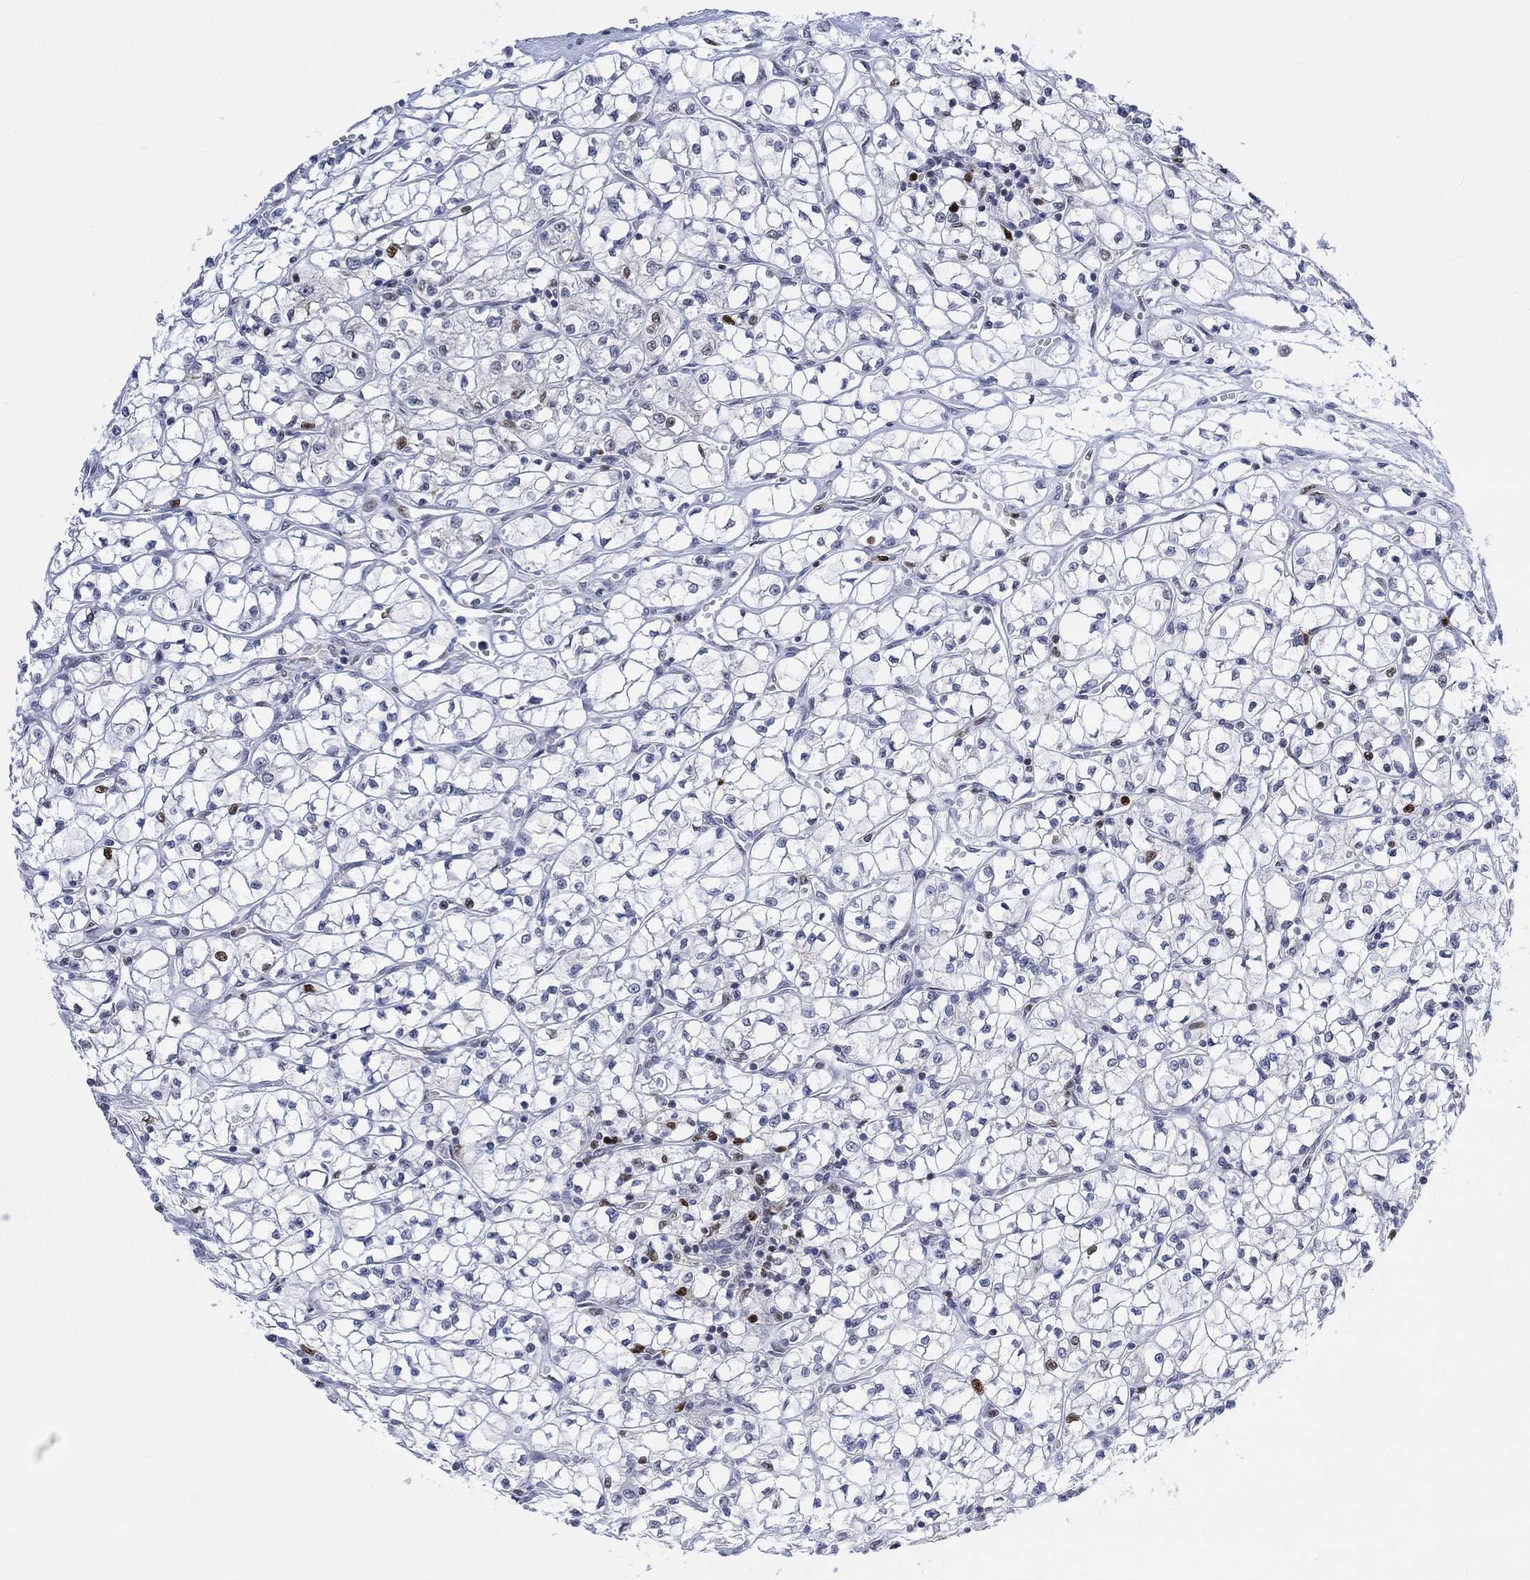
{"staining": {"intensity": "strong", "quantity": "<25%", "location": "nuclear"}, "tissue": "renal cancer", "cell_type": "Tumor cells", "image_type": "cancer", "snomed": [{"axis": "morphology", "description": "Adenocarcinoma, NOS"}, {"axis": "topography", "description": "Kidney"}], "caption": "DAB (3,3'-diaminobenzidine) immunohistochemical staining of adenocarcinoma (renal) shows strong nuclear protein positivity in about <25% of tumor cells.", "gene": "RAD54L2", "patient": {"sex": "female", "age": 64}}